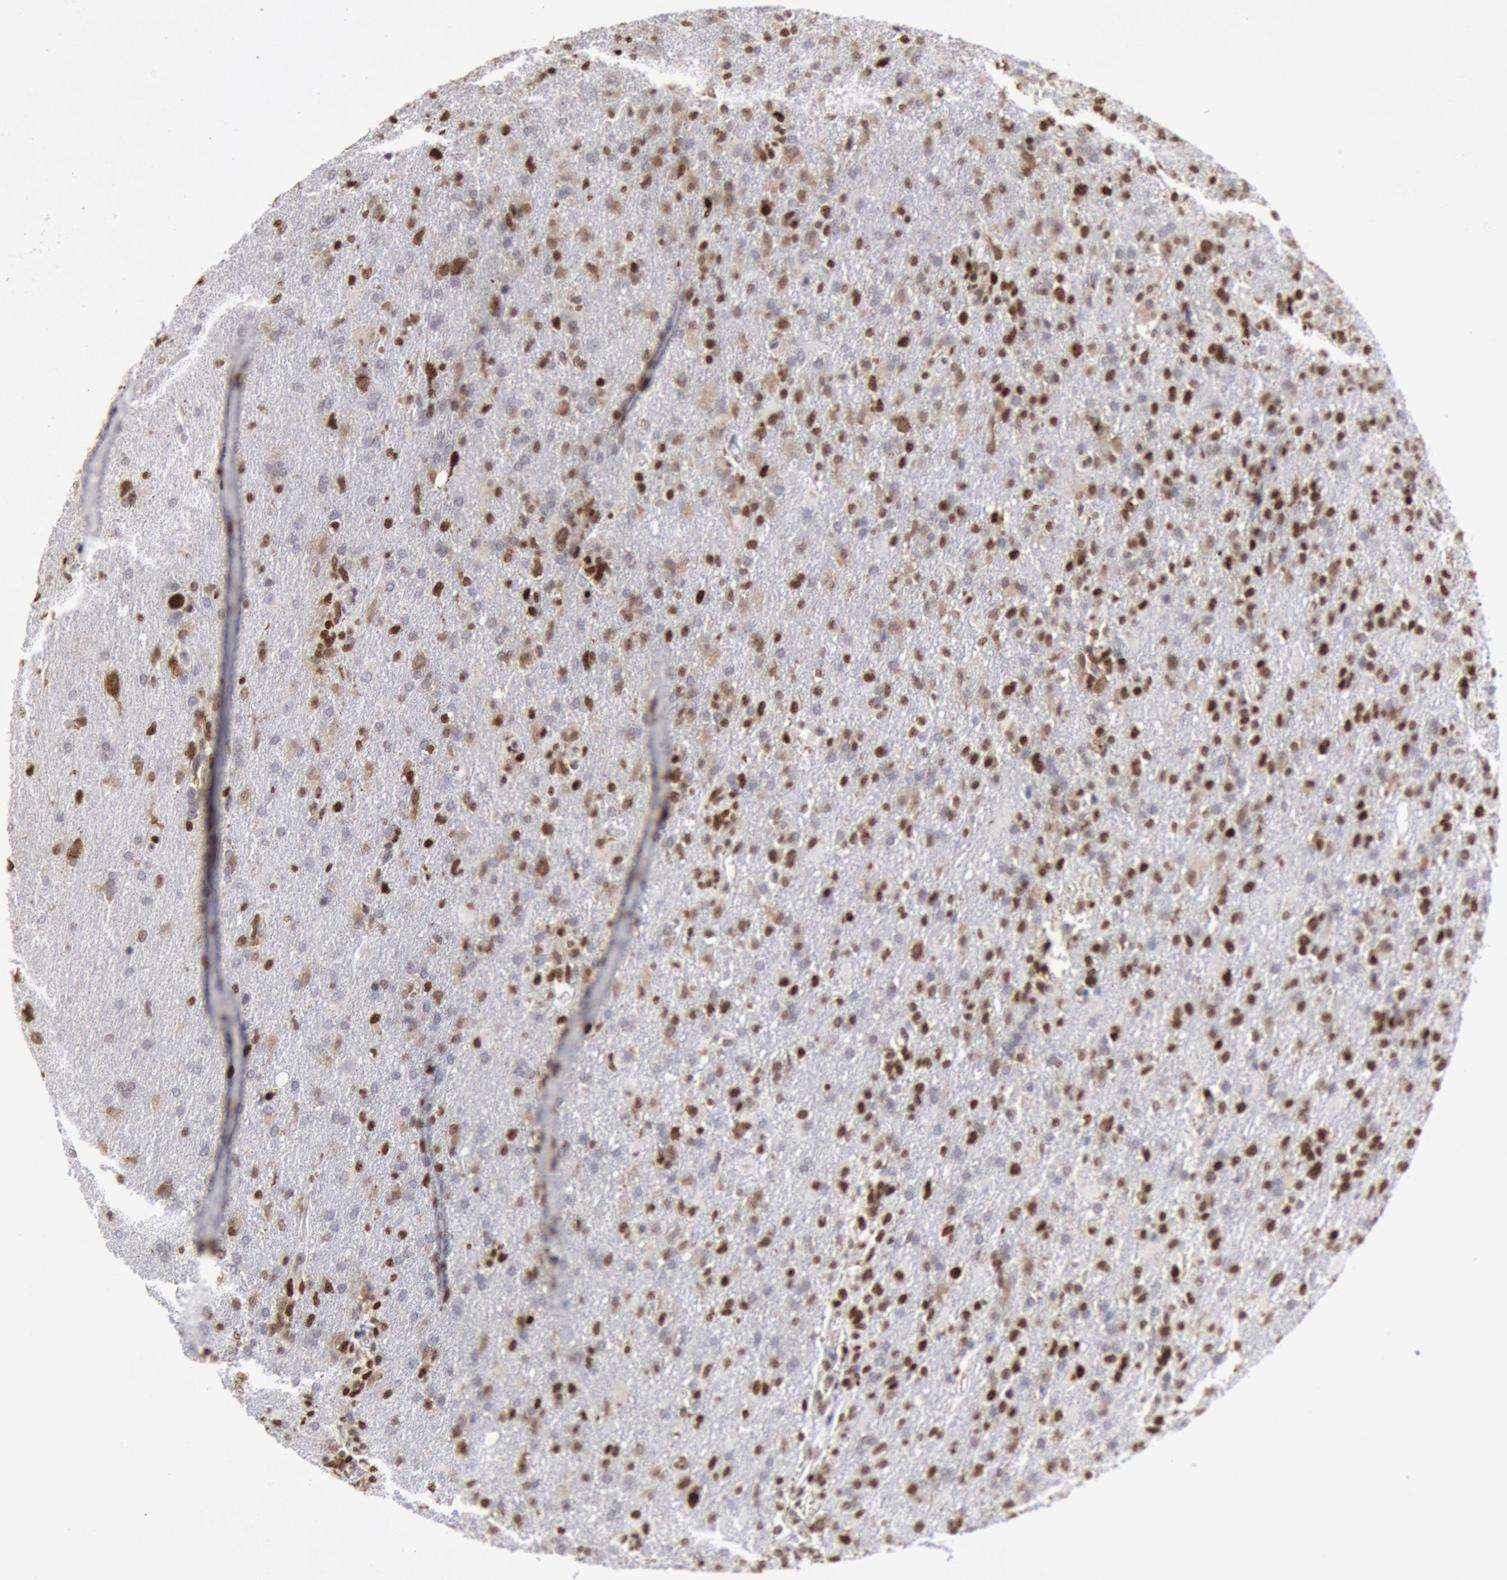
{"staining": {"intensity": "strong", "quantity": "25%-75%", "location": "nuclear"}, "tissue": "glioma", "cell_type": "Tumor cells", "image_type": "cancer", "snomed": [{"axis": "morphology", "description": "Glioma, malignant, High grade"}, {"axis": "topography", "description": "Brain"}], "caption": "Immunohistochemistry histopathology image of human malignant glioma (high-grade) stained for a protein (brown), which displays high levels of strong nuclear staining in about 25%-75% of tumor cells.", "gene": "SUB1", "patient": {"sex": "male", "age": 68}}